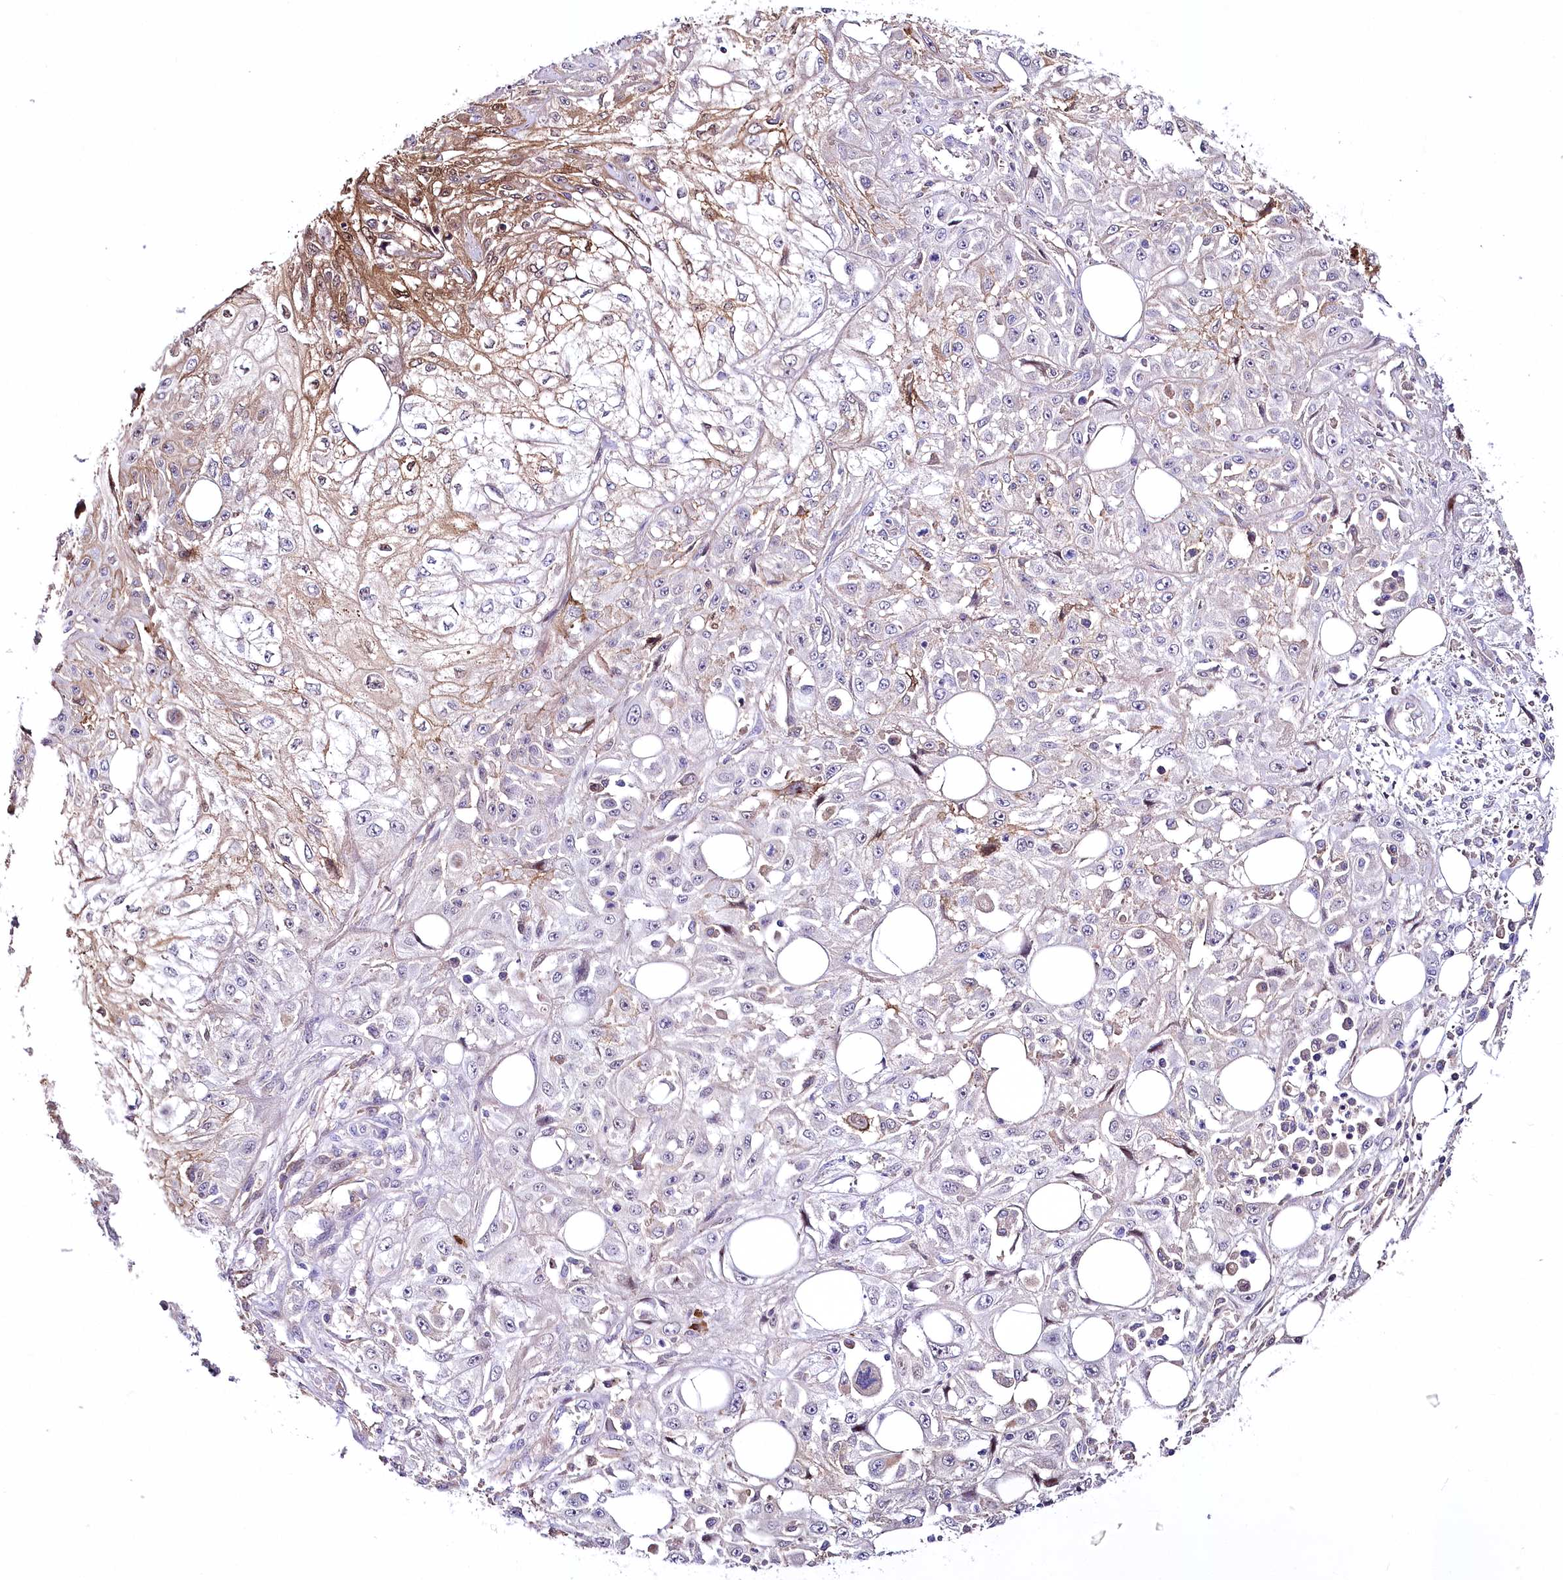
{"staining": {"intensity": "moderate", "quantity": "<25%", "location": "cytoplasmic/membranous"}, "tissue": "skin cancer", "cell_type": "Tumor cells", "image_type": "cancer", "snomed": [{"axis": "morphology", "description": "Squamous cell carcinoma, NOS"}, {"axis": "morphology", "description": "Squamous cell carcinoma, metastatic, NOS"}, {"axis": "topography", "description": "Skin"}, {"axis": "topography", "description": "Lymph node"}], "caption": "DAB immunohistochemical staining of human skin squamous cell carcinoma demonstrates moderate cytoplasmic/membranous protein expression in about <25% of tumor cells.", "gene": "CEP164", "patient": {"sex": "male", "age": 75}}